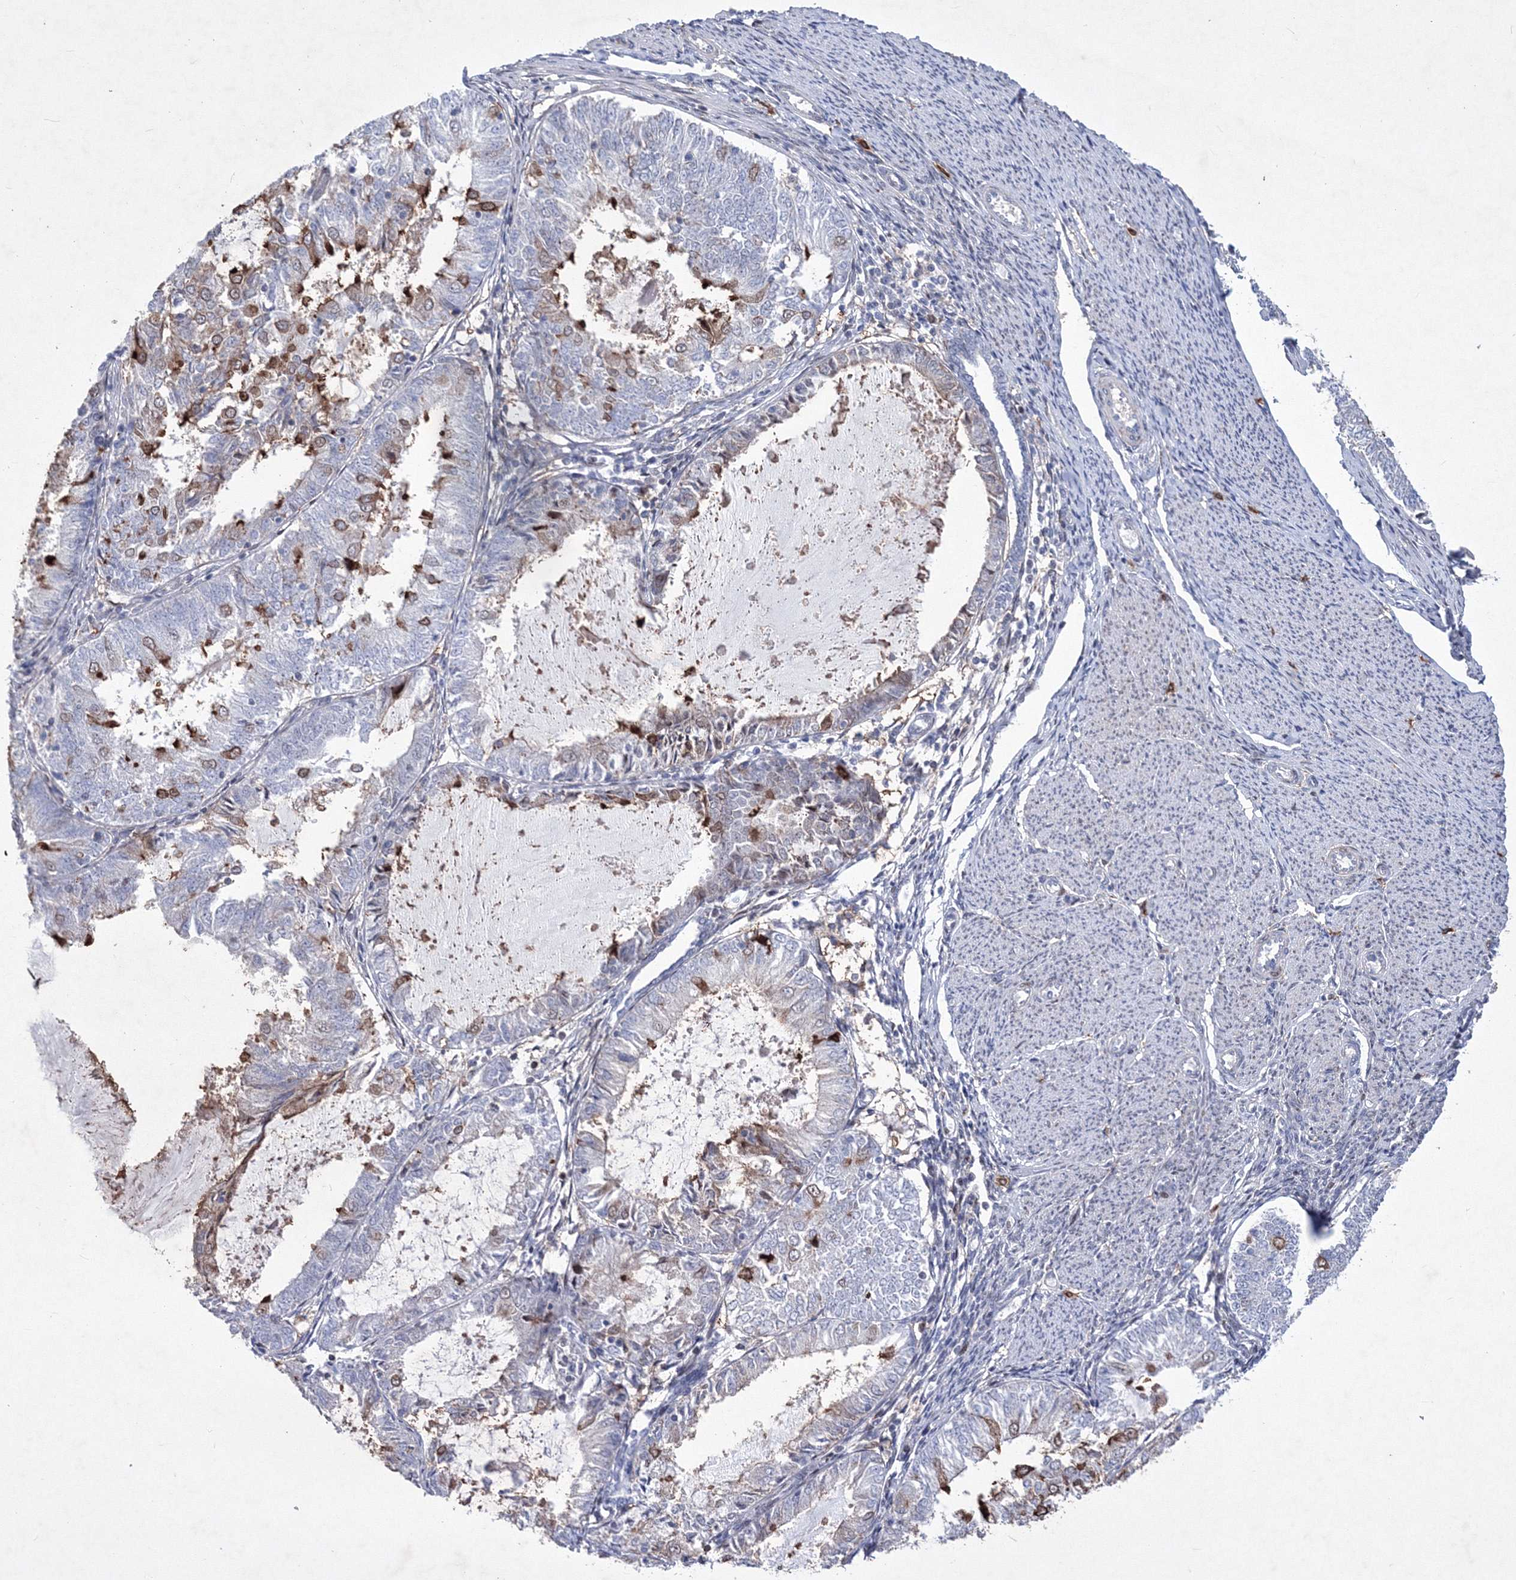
{"staining": {"intensity": "moderate", "quantity": "<25%", "location": "cytoplasmic/membranous,nuclear"}, "tissue": "endometrial cancer", "cell_type": "Tumor cells", "image_type": "cancer", "snomed": [{"axis": "morphology", "description": "Adenocarcinoma, NOS"}, {"axis": "topography", "description": "Endometrium"}], "caption": "Tumor cells display moderate cytoplasmic/membranous and nuclear positivity in about <25% of cells in endometrial adenocarcinoma.", "gene": "RNPEPL1", "patient": {"sex": "female", "age": 57}}